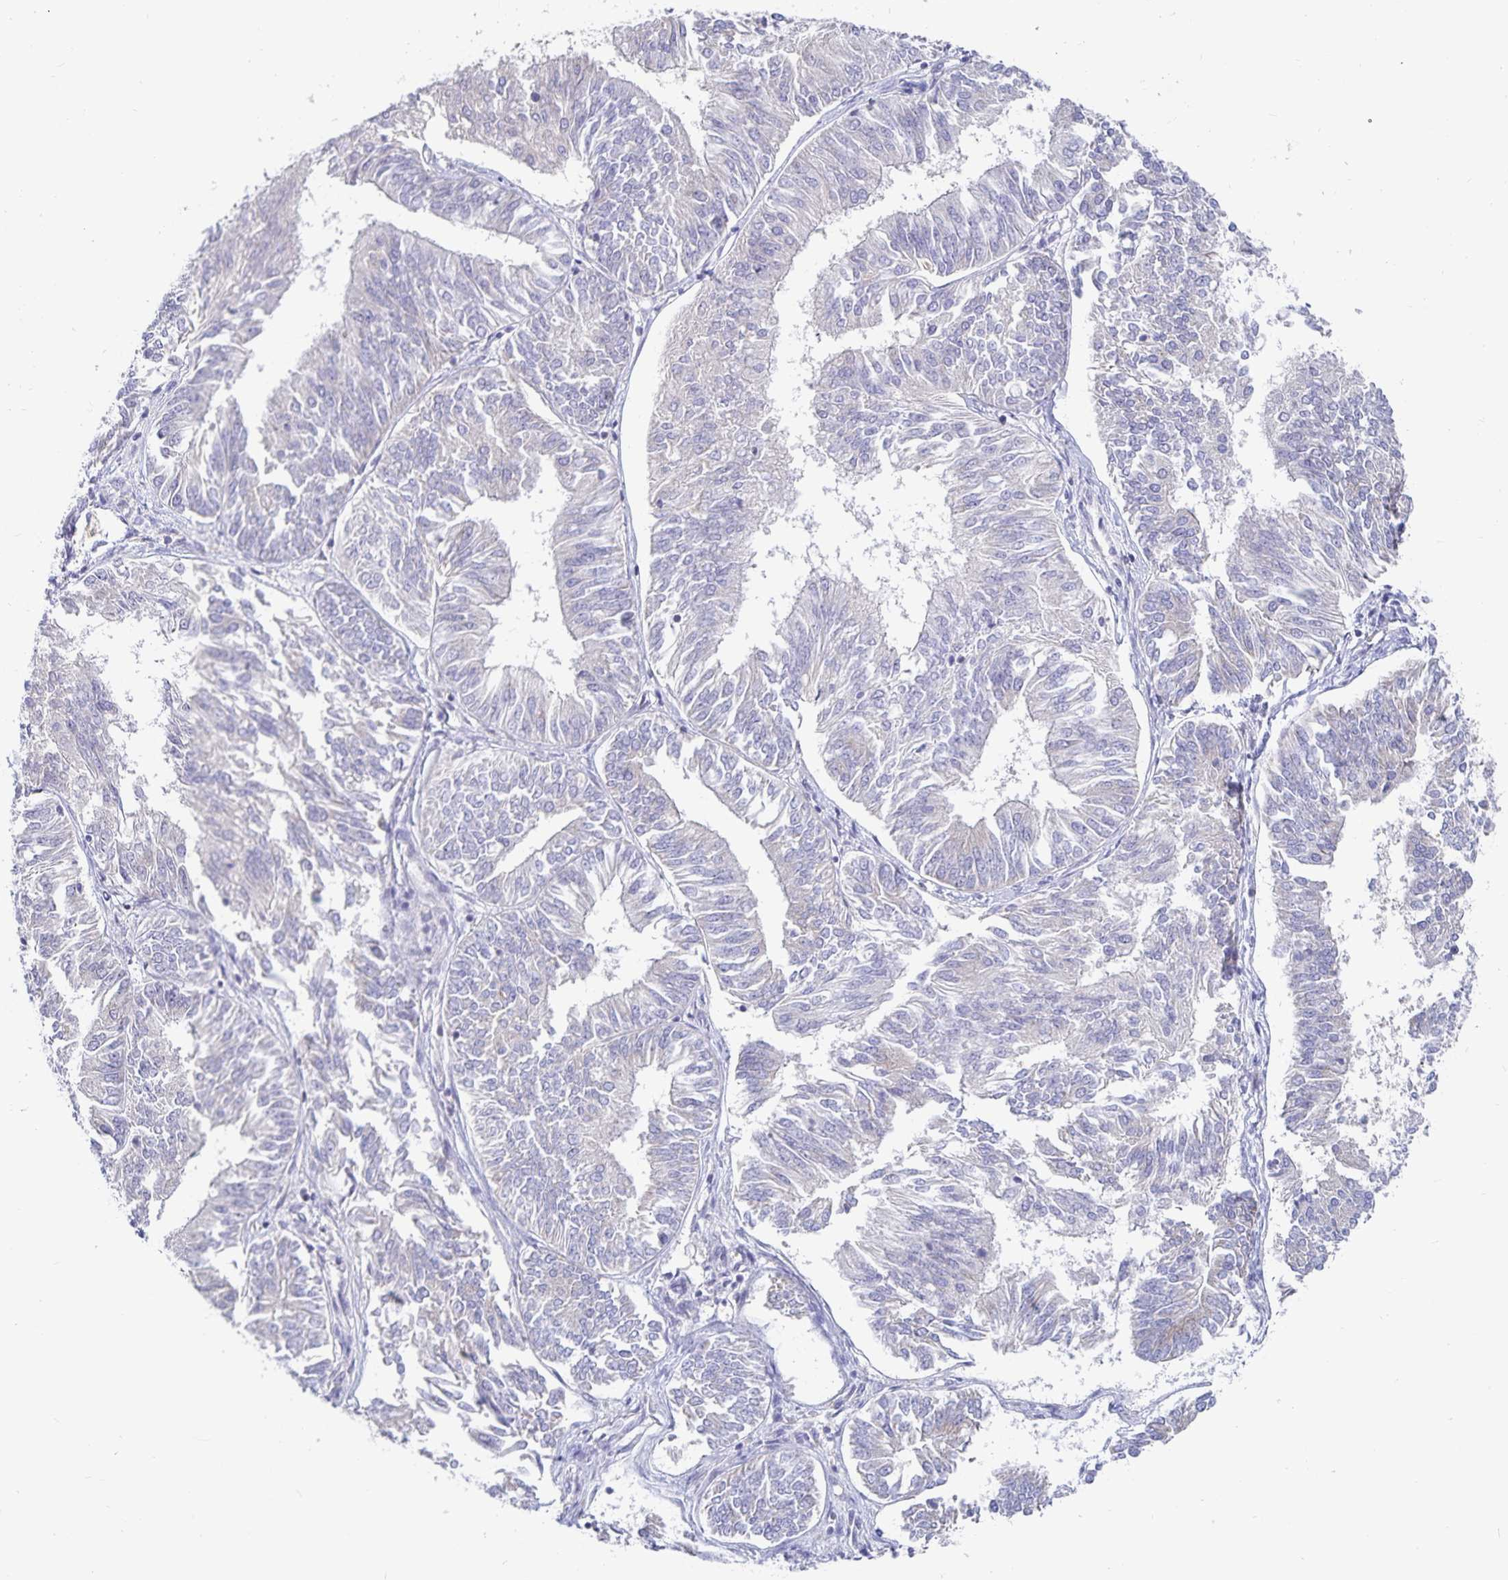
{"staining": {"intensity": "negative", "quantity": "none", "location": "none"}, "tissue": "endometrial cancer", "cell_type": "Tumor cells", "image_type": "cancer", "snomed": [{"axis": "morphology", "description": "Adenocarcinoma, NOS"}, {"axis": "topography", "description": "Endometrium"}], "caption": "IHC of human adenocarcinoma (endometrial) reveals no expression in tumor cells.", "gene": "PKHD1", "patient": {"sex": "female", "age": 58}}